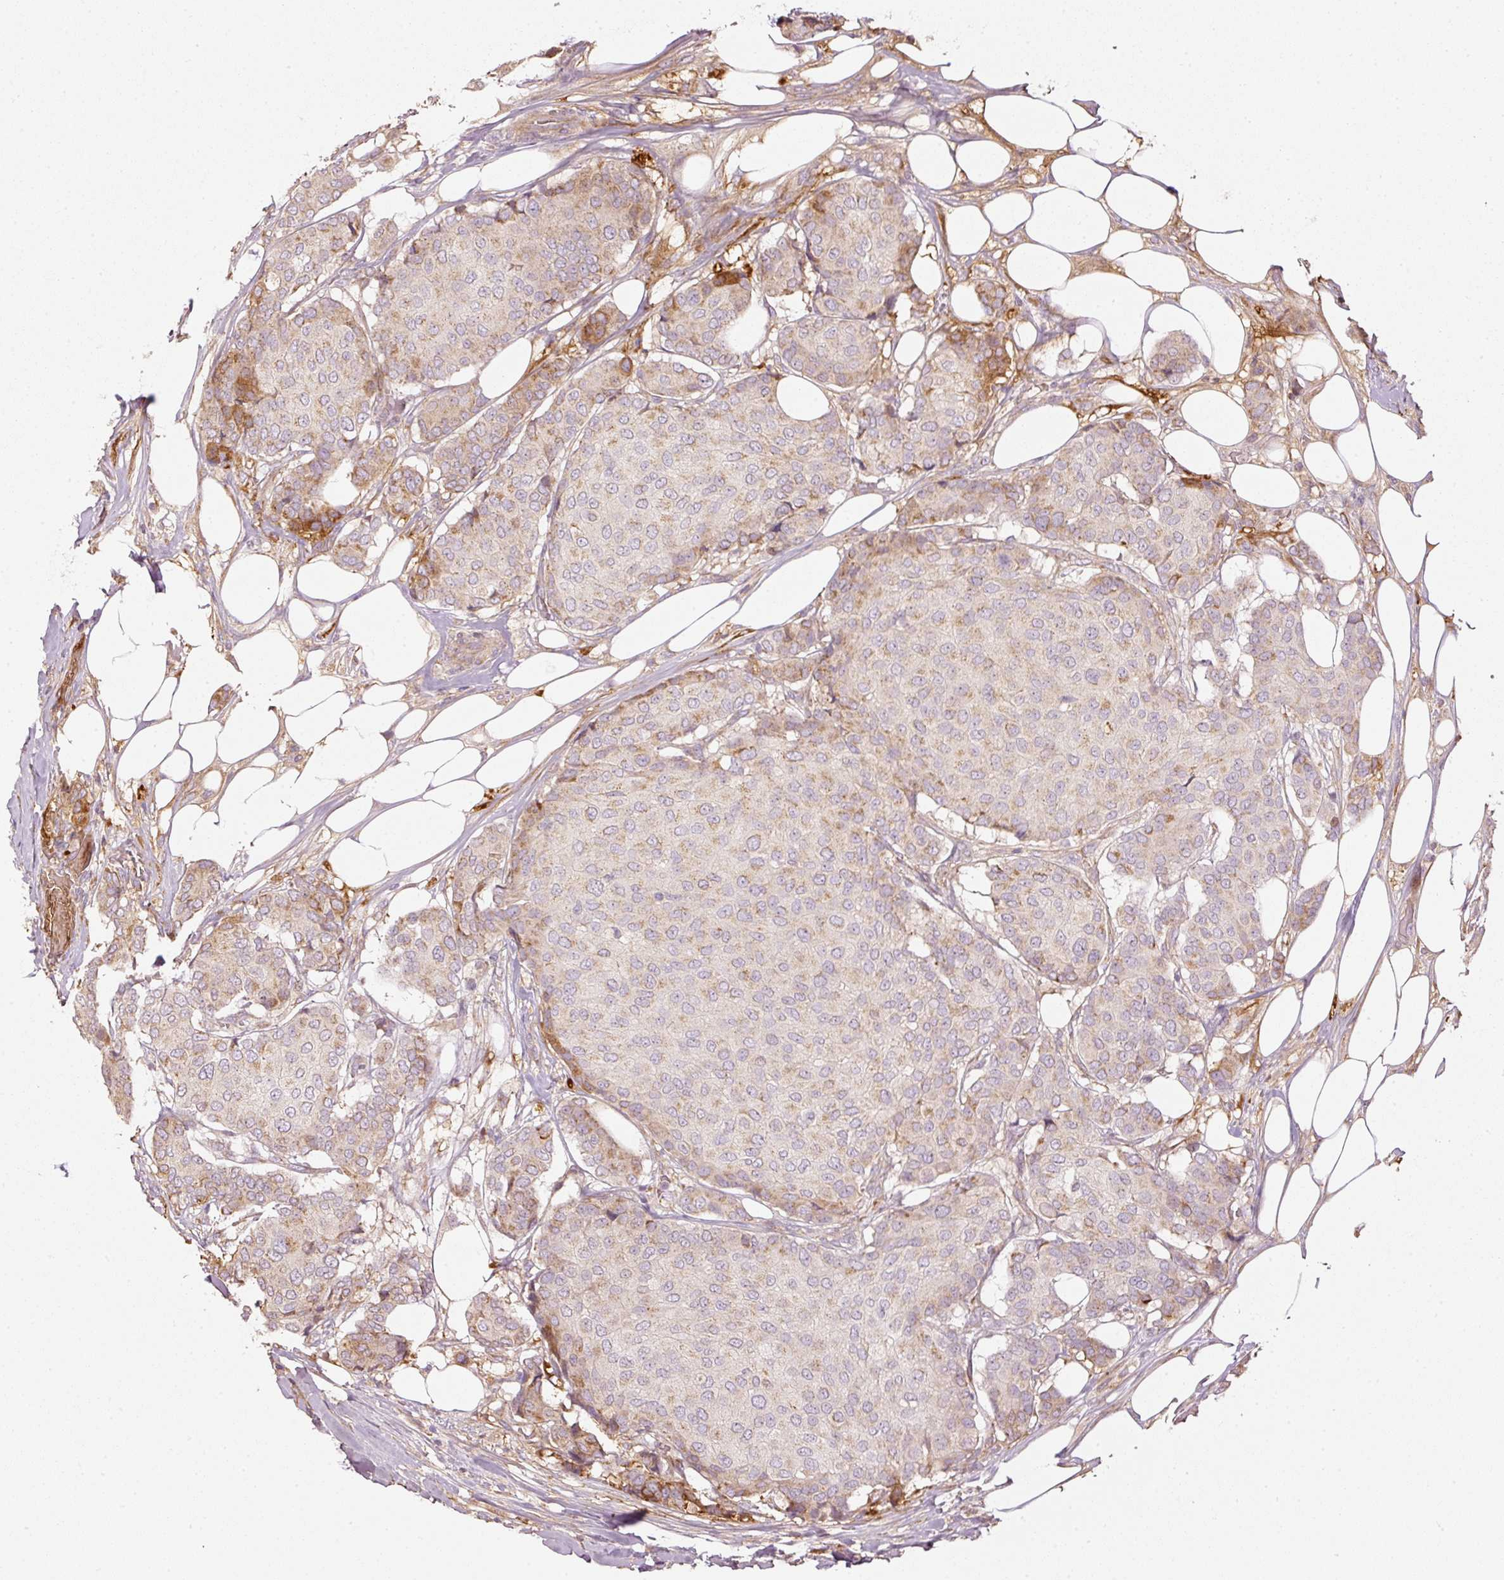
{"staining": {"intensity": "weak", "quantity": "25%-75%", "location": "cytoplasmic/membranous"}, "tissue": "breast cancer", "cell_type": "Tumor cells", "image_type": "cancer", "snomed": [{"axis": "morphology", "description": "Duct carcinoma"}, {"axis": "topography", "description": "Breast"}], "caption": "Breast cancer (infiltrating ductal carcinoma) tissue exhibits weak cytoplasmic/membranous expression in about 25%-75% of tumor cells", "gene": "SERPING1", "patient": {"sex": "female", "age": 75}}